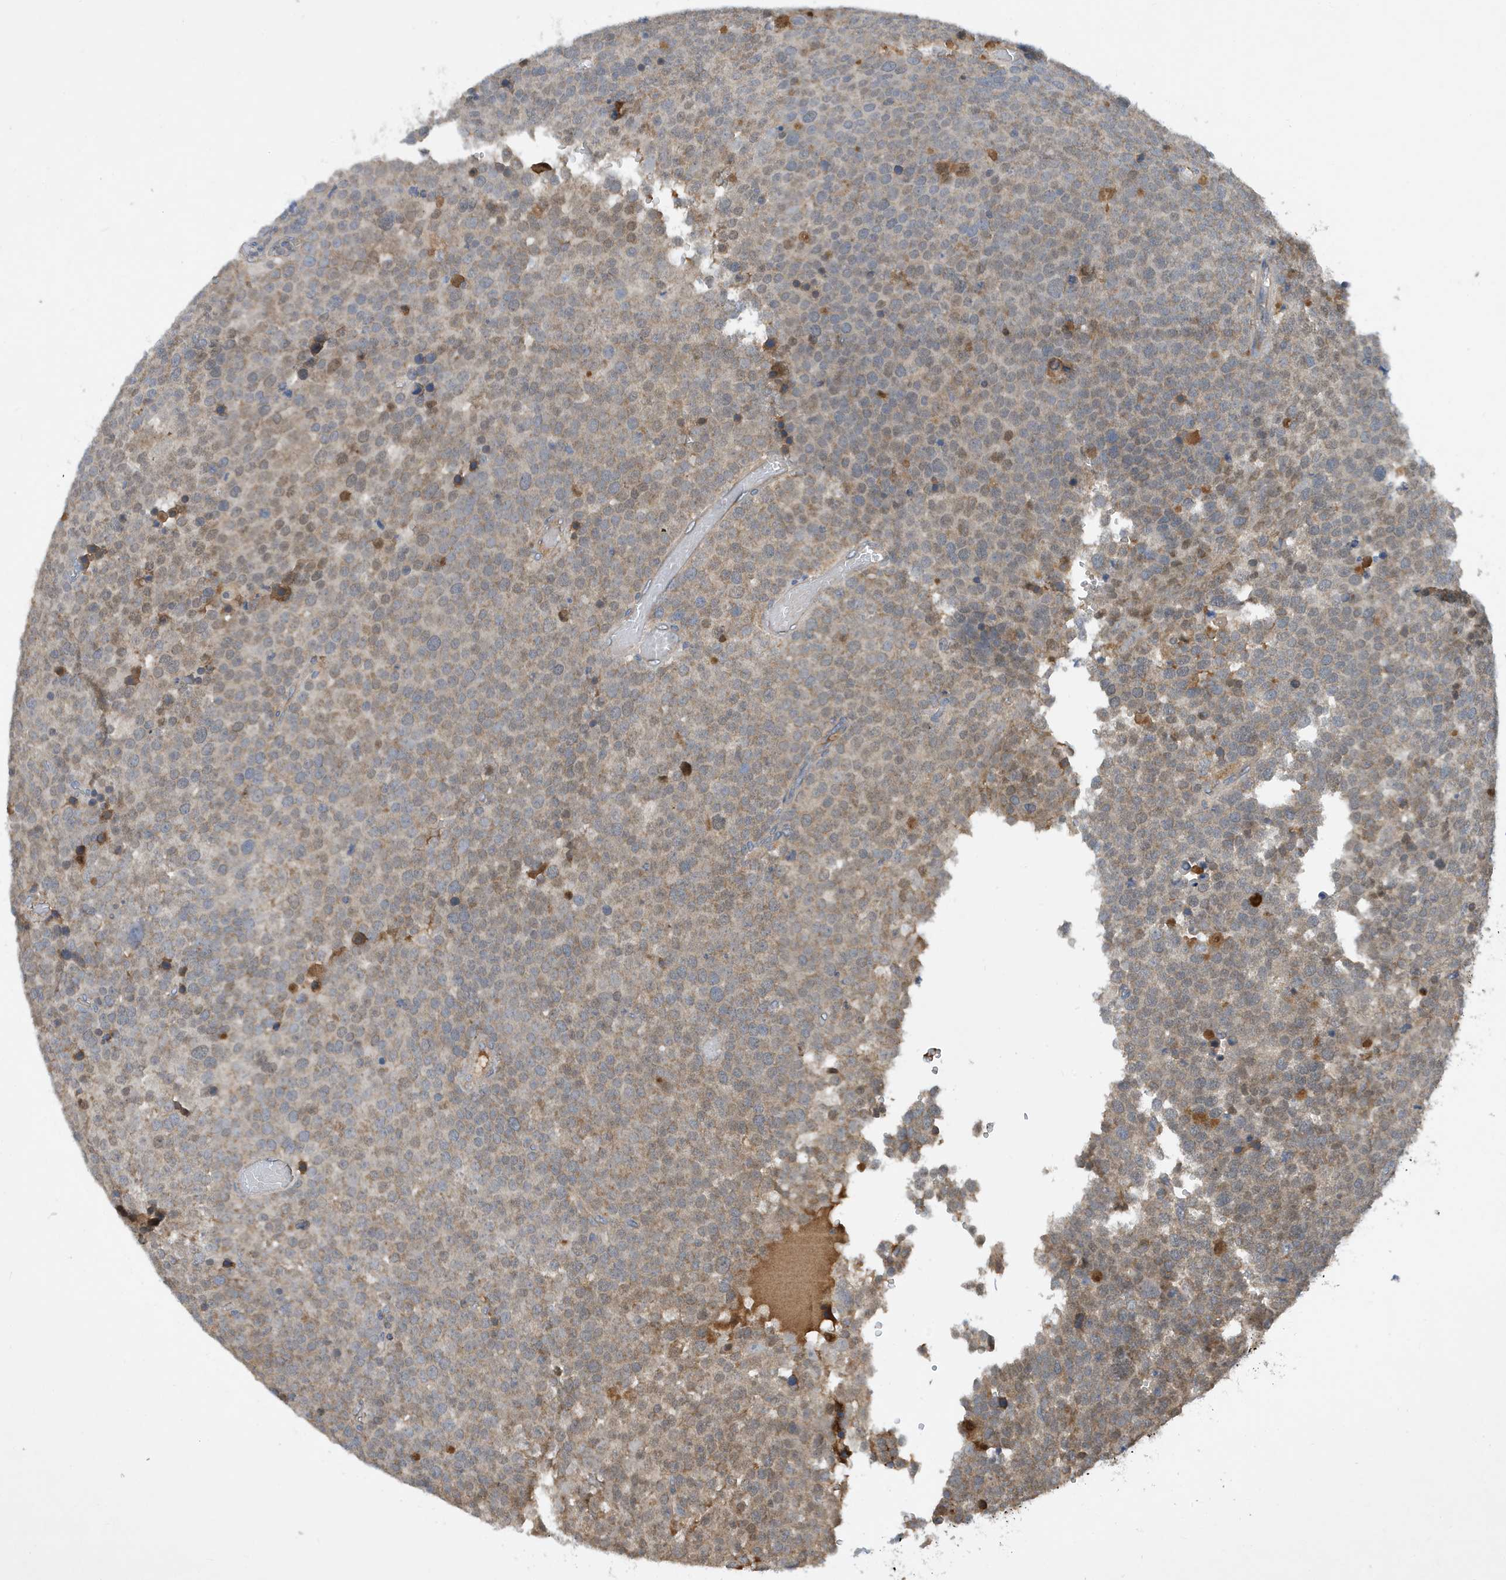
{"staining": {"intensity": "weak", "quantity": ">75%", "location": "cytoplasmic/membranous"}, "tissue": "testis cancer", "cell_type": "Tumor cells", "image_type": "cancer", "snomed": [{"axis": "morphology", "description": "Seminoma, NOS"}, {"axis": "topography", "description": "Testis"}], "caption": "The immunohistochemical stain shows weak cytoplasmic/membranous staining in tumor cells of seminoma (testis) tissue. (brown staining indicates protein expression, while blue staining denotes nuclei).", "gene": "STK19", "patient": {"sex": "male", "age": 71}}